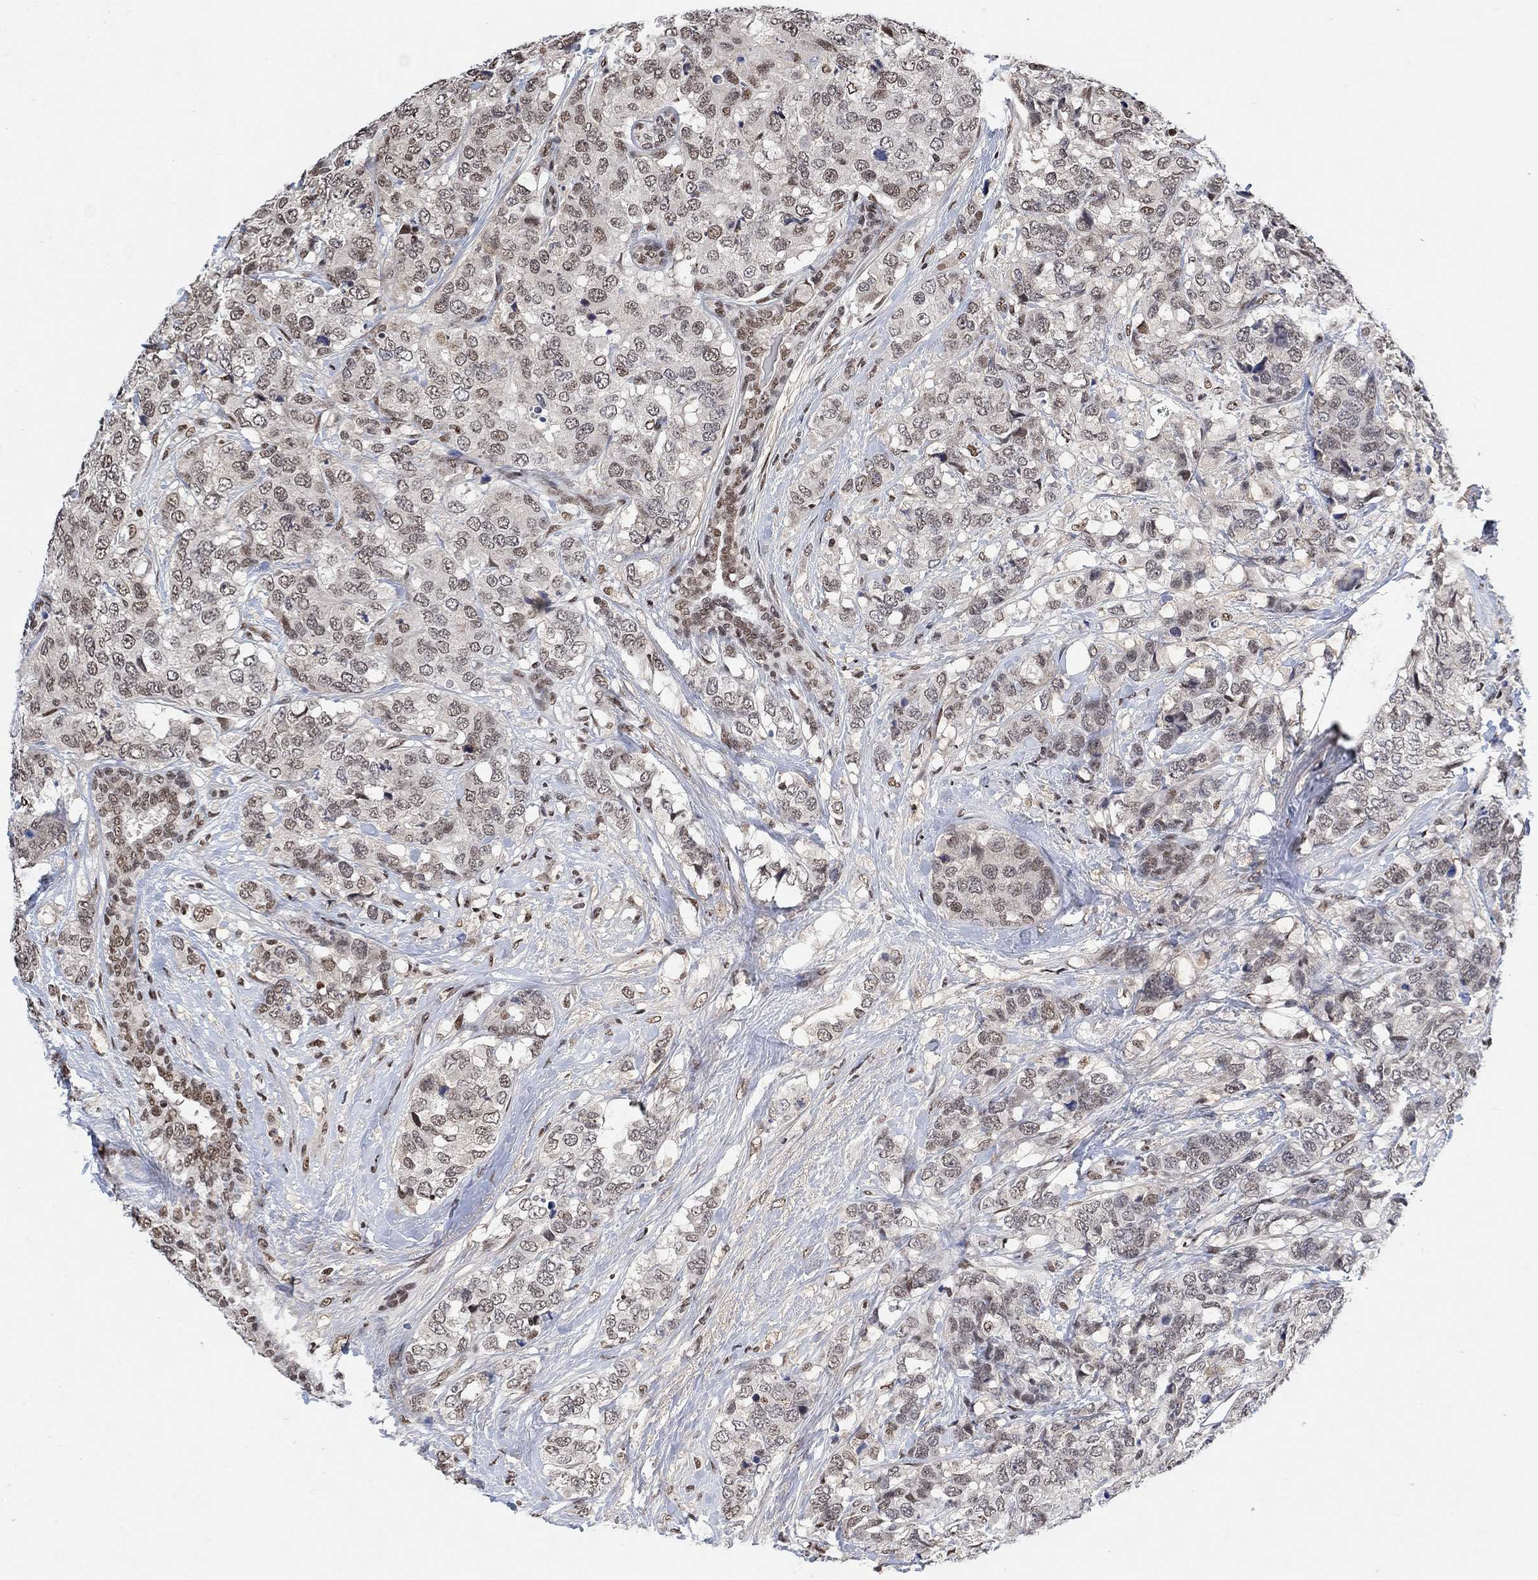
{"staining": {"intensity": "moderate", "quantity": "25%-75%", "location": "nuclear"}, "tissue": "breast cancer", "cell_type": "Tumor cells", "image_type": "cancer", "snomed": [{"axis": "morphology", "description": "Lobular carcinoma"}, {"axis": "topography", "description": "Breast"}], "caption": "The histopathology image shows a brown stain indicating the presence of a protein in the nuclear of tumor cells in breast cancer (lobular carcinoma).", "gene": "USP39", "patient": {"sex": "female", "age": 59}}